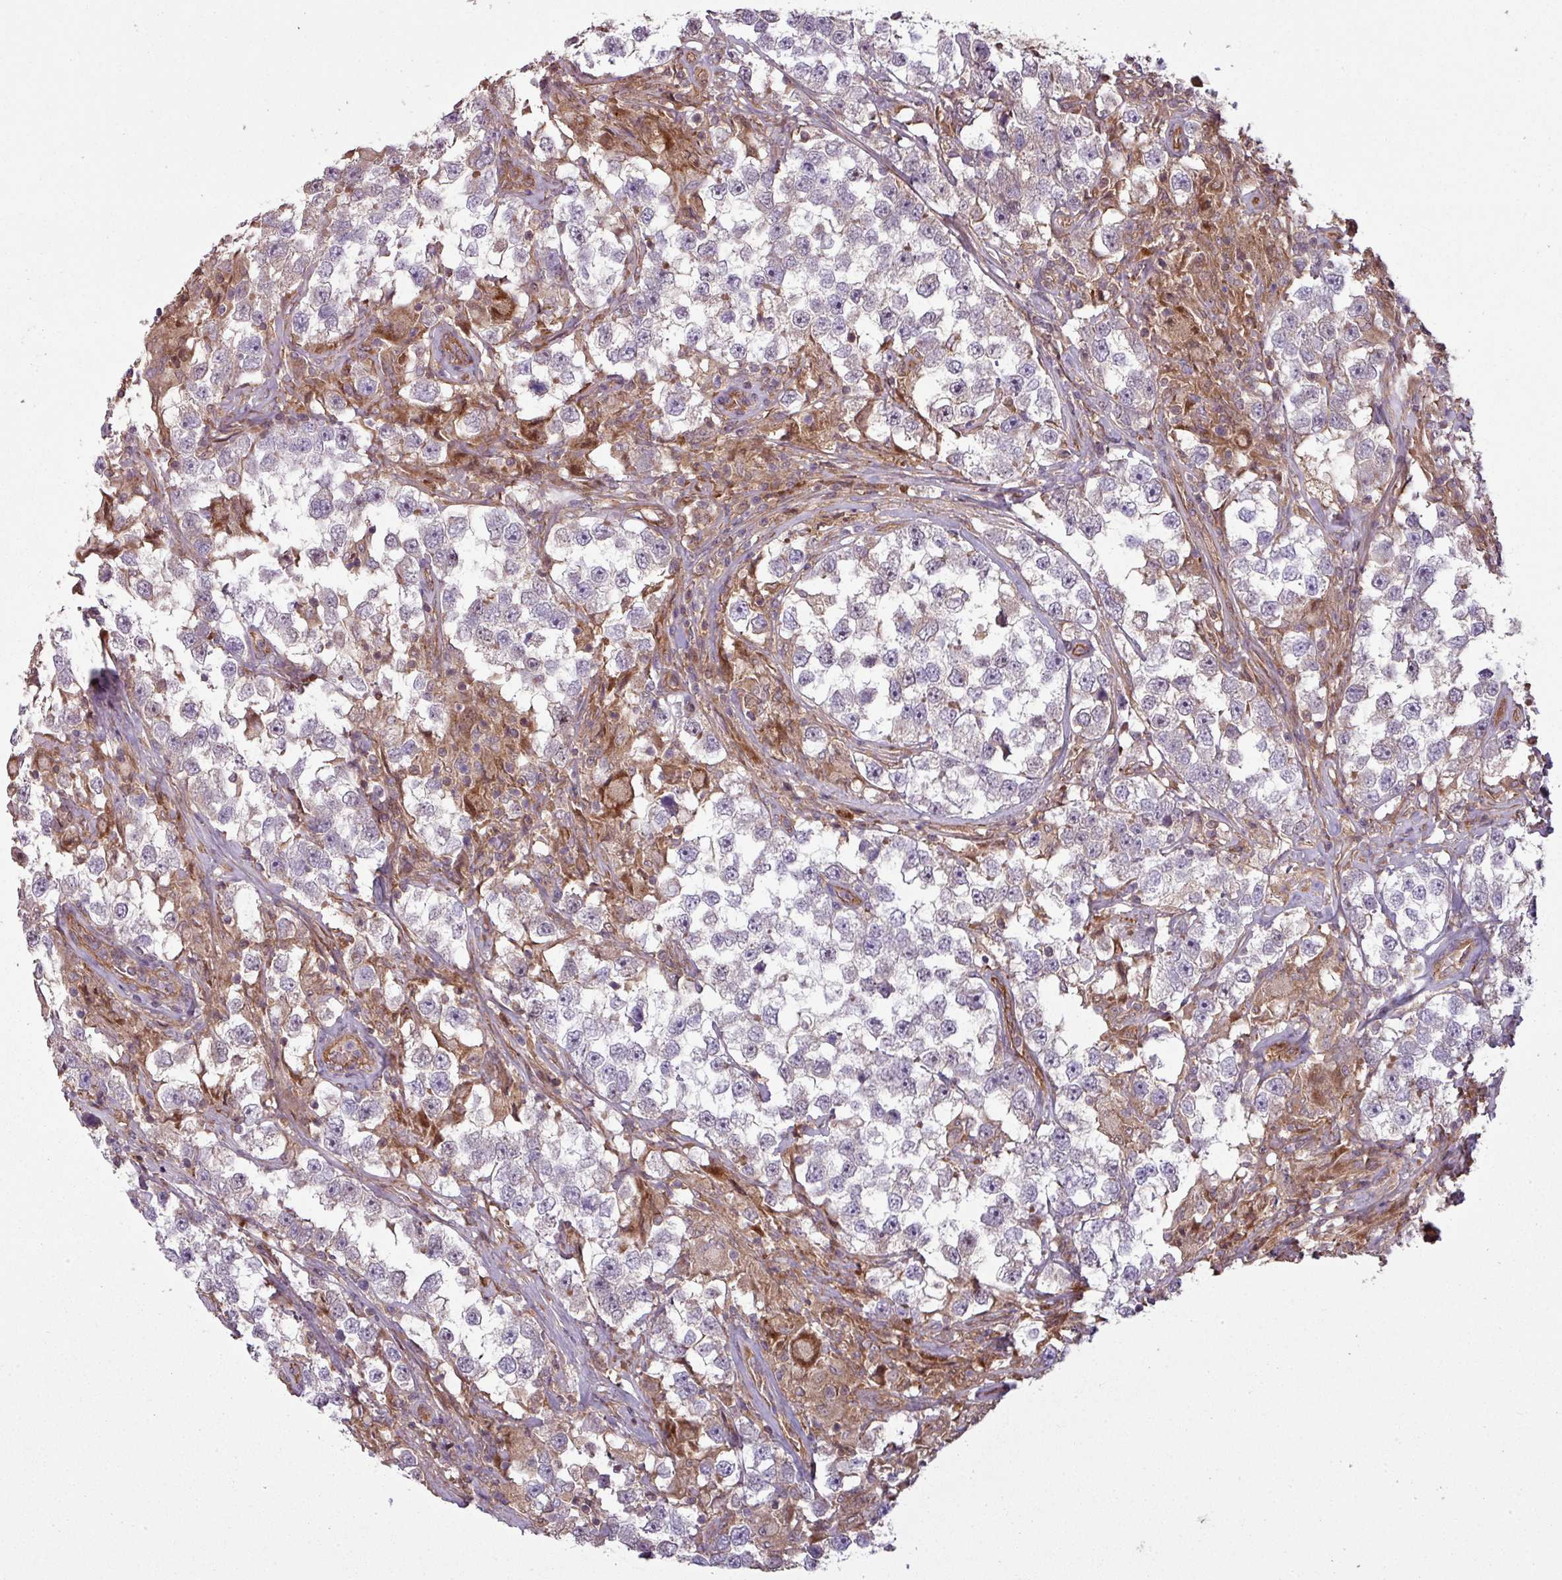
{"staining": {"intensity": "negative", "quantity": "none", "location": "none"}, "tissue": "testis cancer", "cell_type": "Tumor cells", "image_type": "cancer", "snomed": [{"axis": "morphology", "description": "Seminoma, NOS"}, {"axis": "topography", "description": "Testis"}], "caption": "DAB immunohistochemical staining of human testis seminoma displays no significant positivity in tumor cells.", "gene": "SNRNP25", "patient": {"sex": "male", "age": 46}}